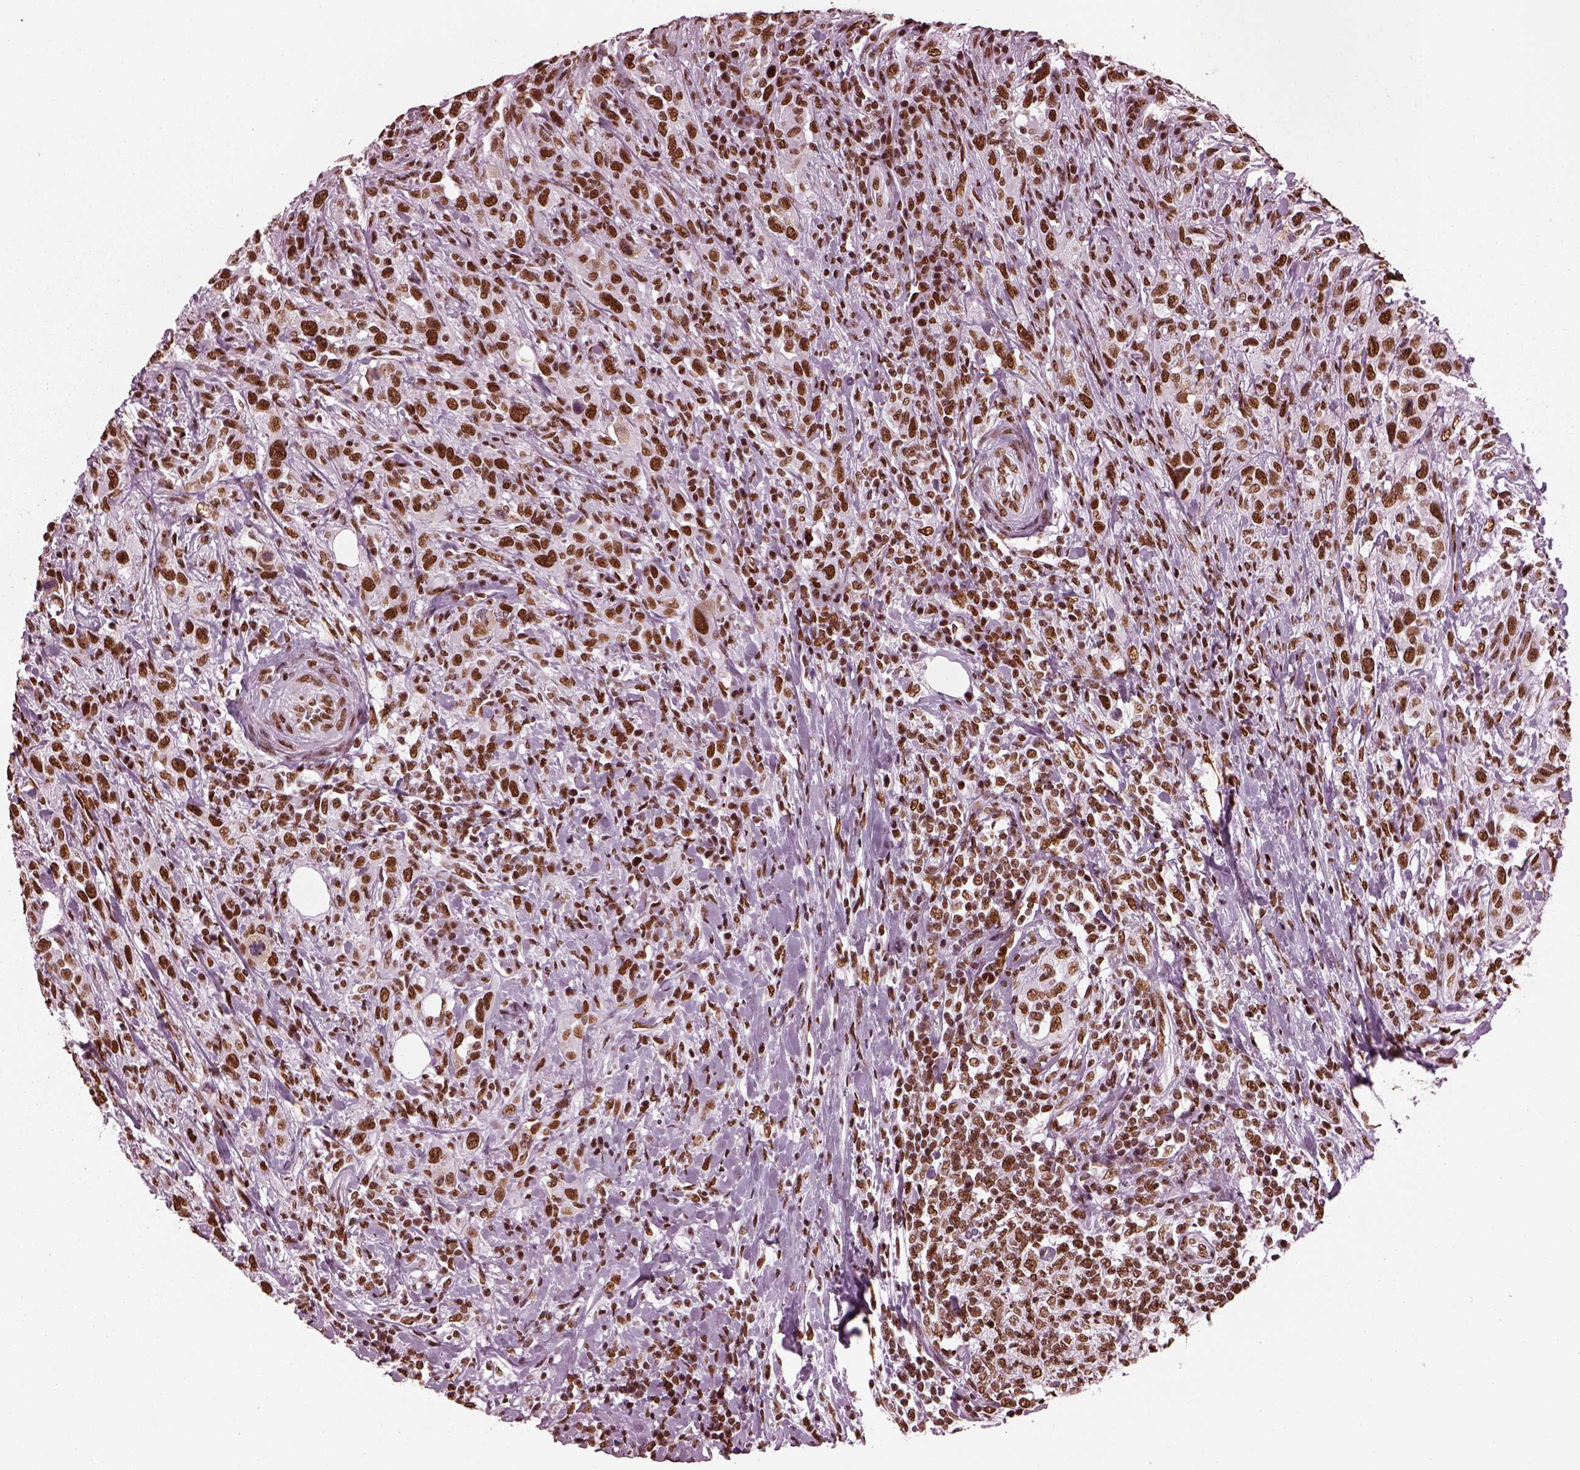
{"staining": {"intensity": "strong", "quantity": ">75%", "location": "nuclear"}, "tissue": "urothelial cancer", "cell_type": "Tumor cells", "image_type": "cancer", "snomed": [{"axis": "morphology", "description": "Urothelial carcinoma, NOS"}, {"axis": "morphology", "description": "Urothelial carcinoma, High grade"}, {"axis": "topography", "description": "Urinary bladder"}], "caption": "This photomicrograph displays immunohistochemistry staining of urothelial cancer, with high strong nuclear positivity in about >75% of tumor cells.", "gene": "CBFA2T3", "patient": {"sex": "female", "age": 64}}